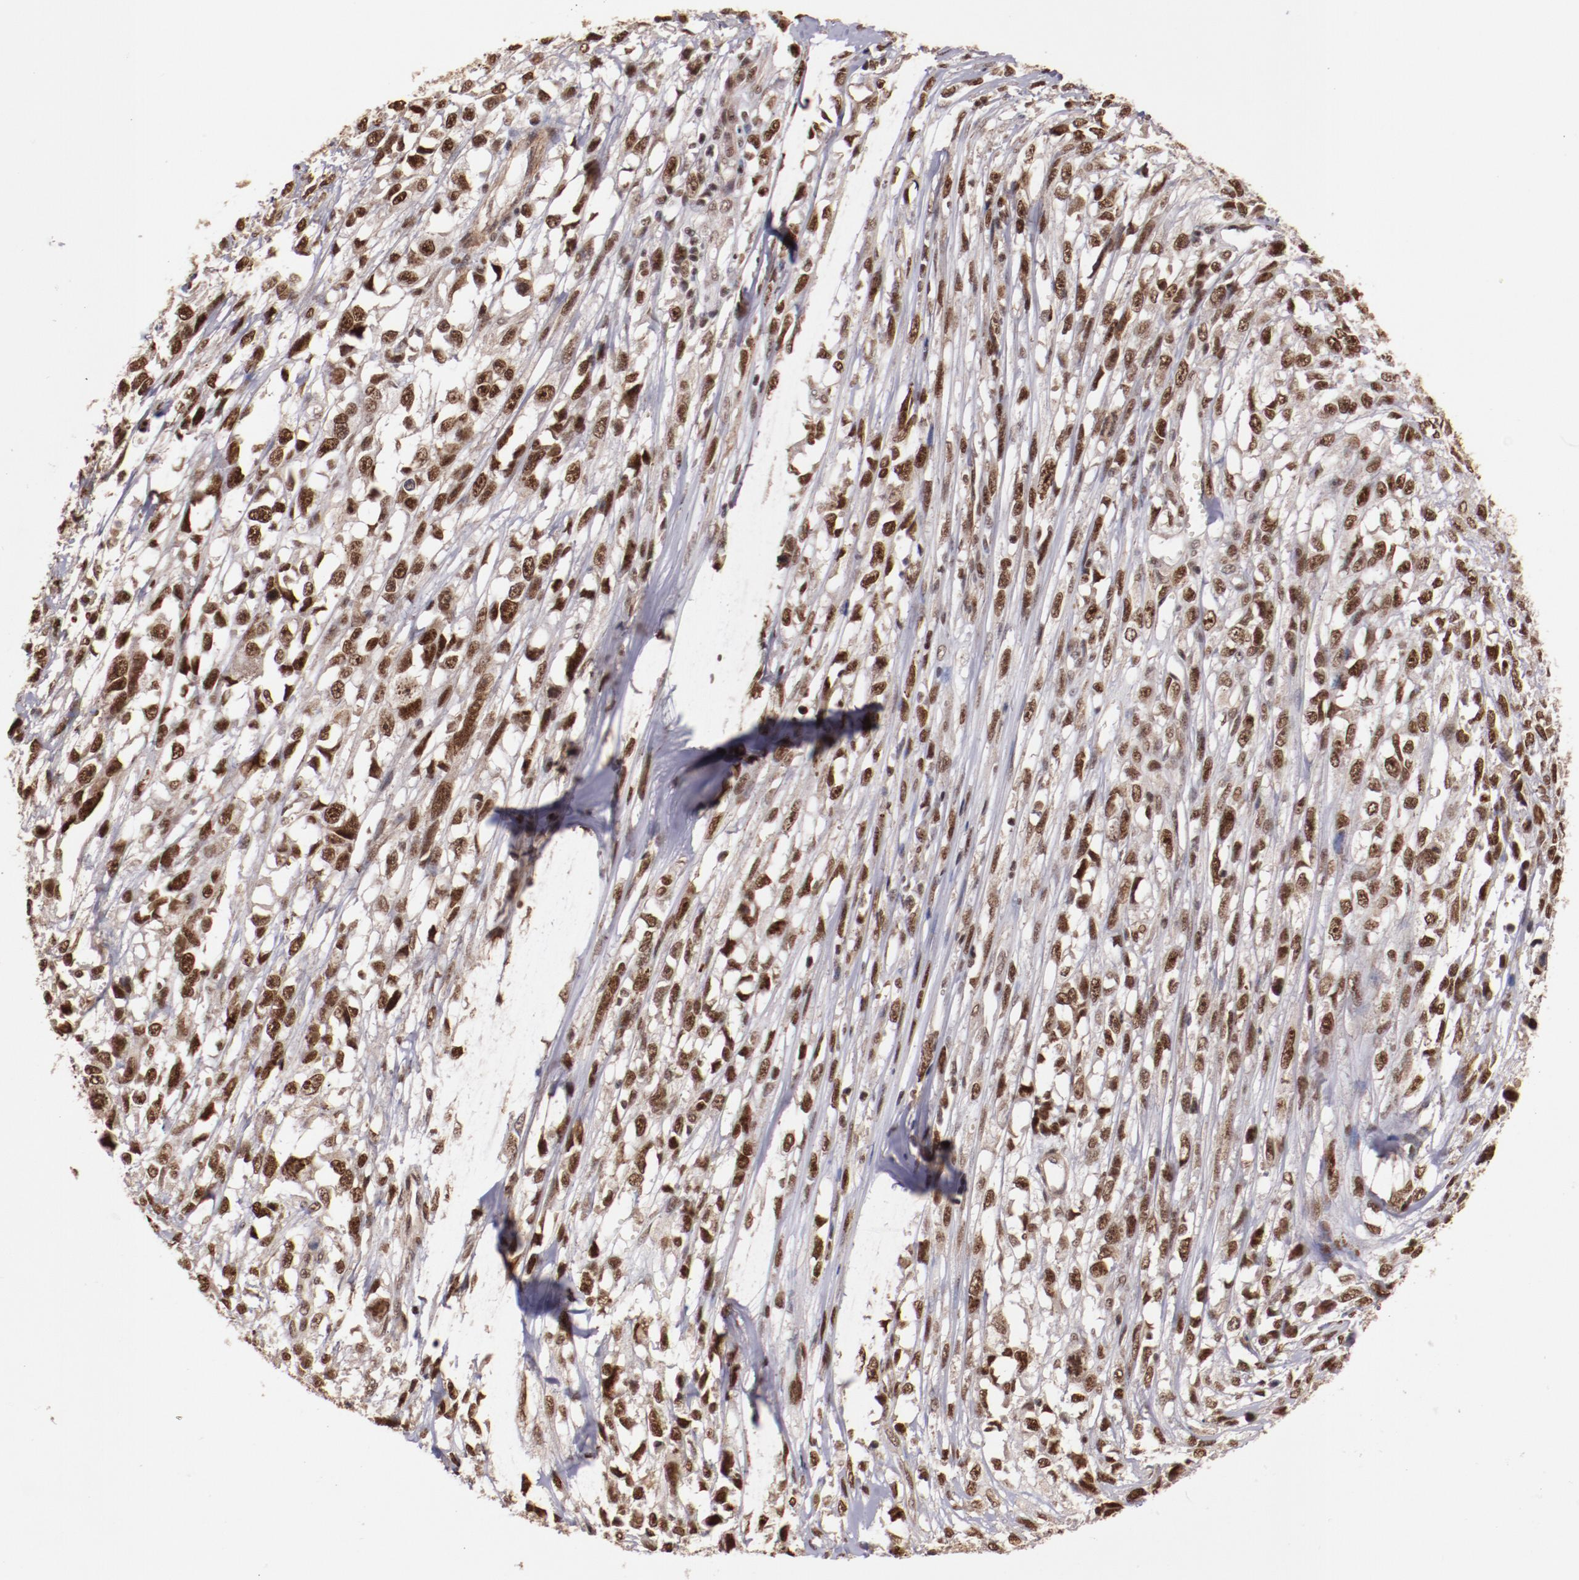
{"staining": {"intensity": "moderate", "quantity": ">75%", "location": "nuclear"}, "tissue": "melanoma", "cell_type": "Tumor cells", "image_type": "cancer", "snomed": [{"axis": "morphology", "description": "Malignant melanoma, Metastatic site"}, {"axis": "topography", "description": "Lymph node"}], "caption": "DAB (3,3'-diaminobenzidine) immunohistochemical staining of malignant melanoma (metastatic site) shows moderate nuclear protein staining in approximately >75% of tumor cells. (DAB = brown stain, brightfield microscopy at high magnification).", "gene": "STAG2", "patient": {"sex": "male", "age": 59}}